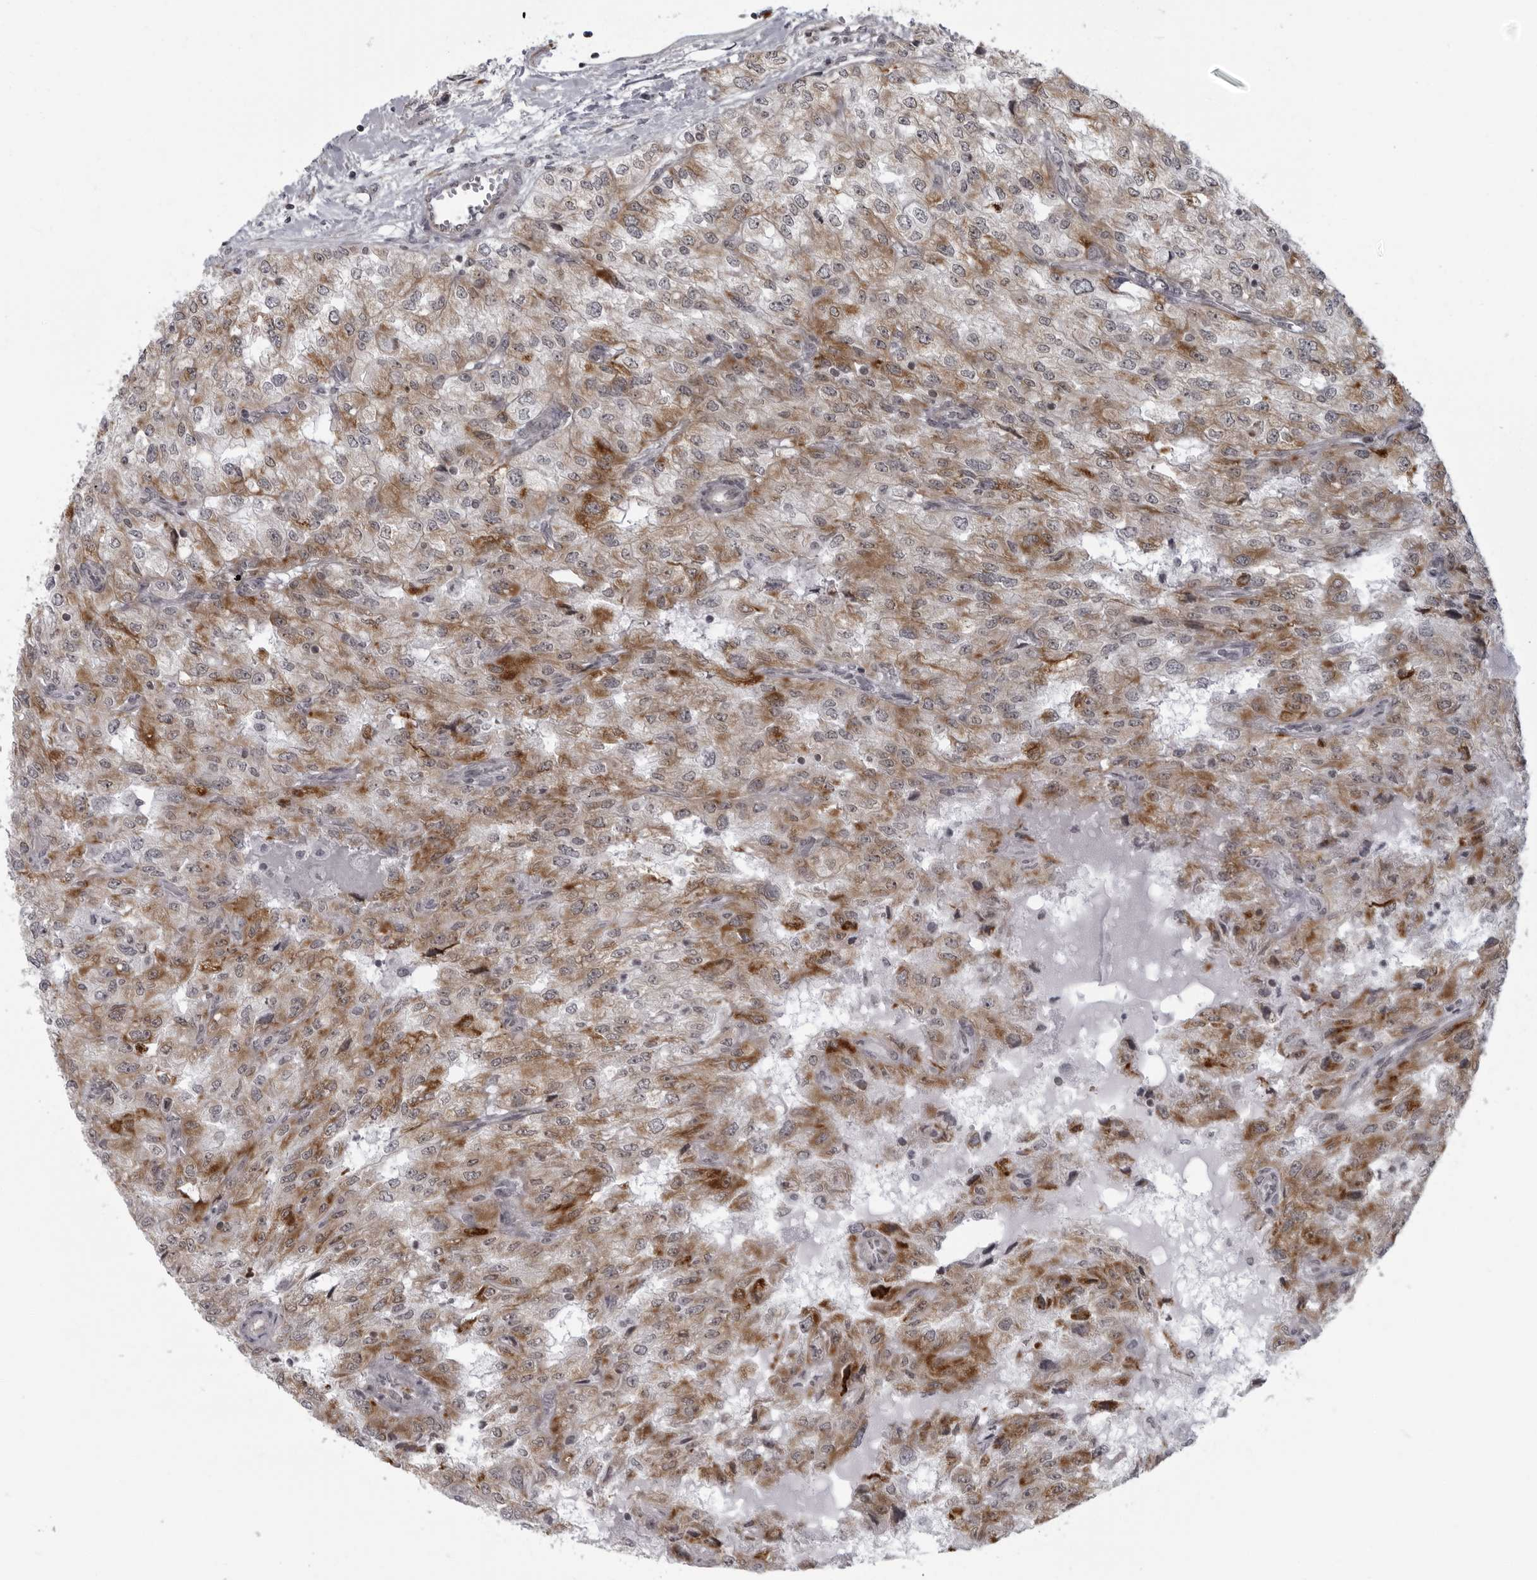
{"staining": {"intensity": "moderate", "quantity": ">75%", "location": "cytoplasmic/membranous"}, "tissue": "renal cancer", "cell_type": "Tumor cells", "image_type": "cancer", "snomed": [{"axis": "morphology", "description": "Adenocarcinoma, NOS"}, {"axis": "topography", "description": "Kidney"}], "caption": "DAB (3,3'-diaminobenzidine) immunohistochemical staining of human renal cancer (adenocarcinoma) exhibits moderate cytoplasmic/membranous protein positivity in approximately >75% of tumor cells.", "gene": "RTCA", "patient": {"sex": "female", "age": 54}}